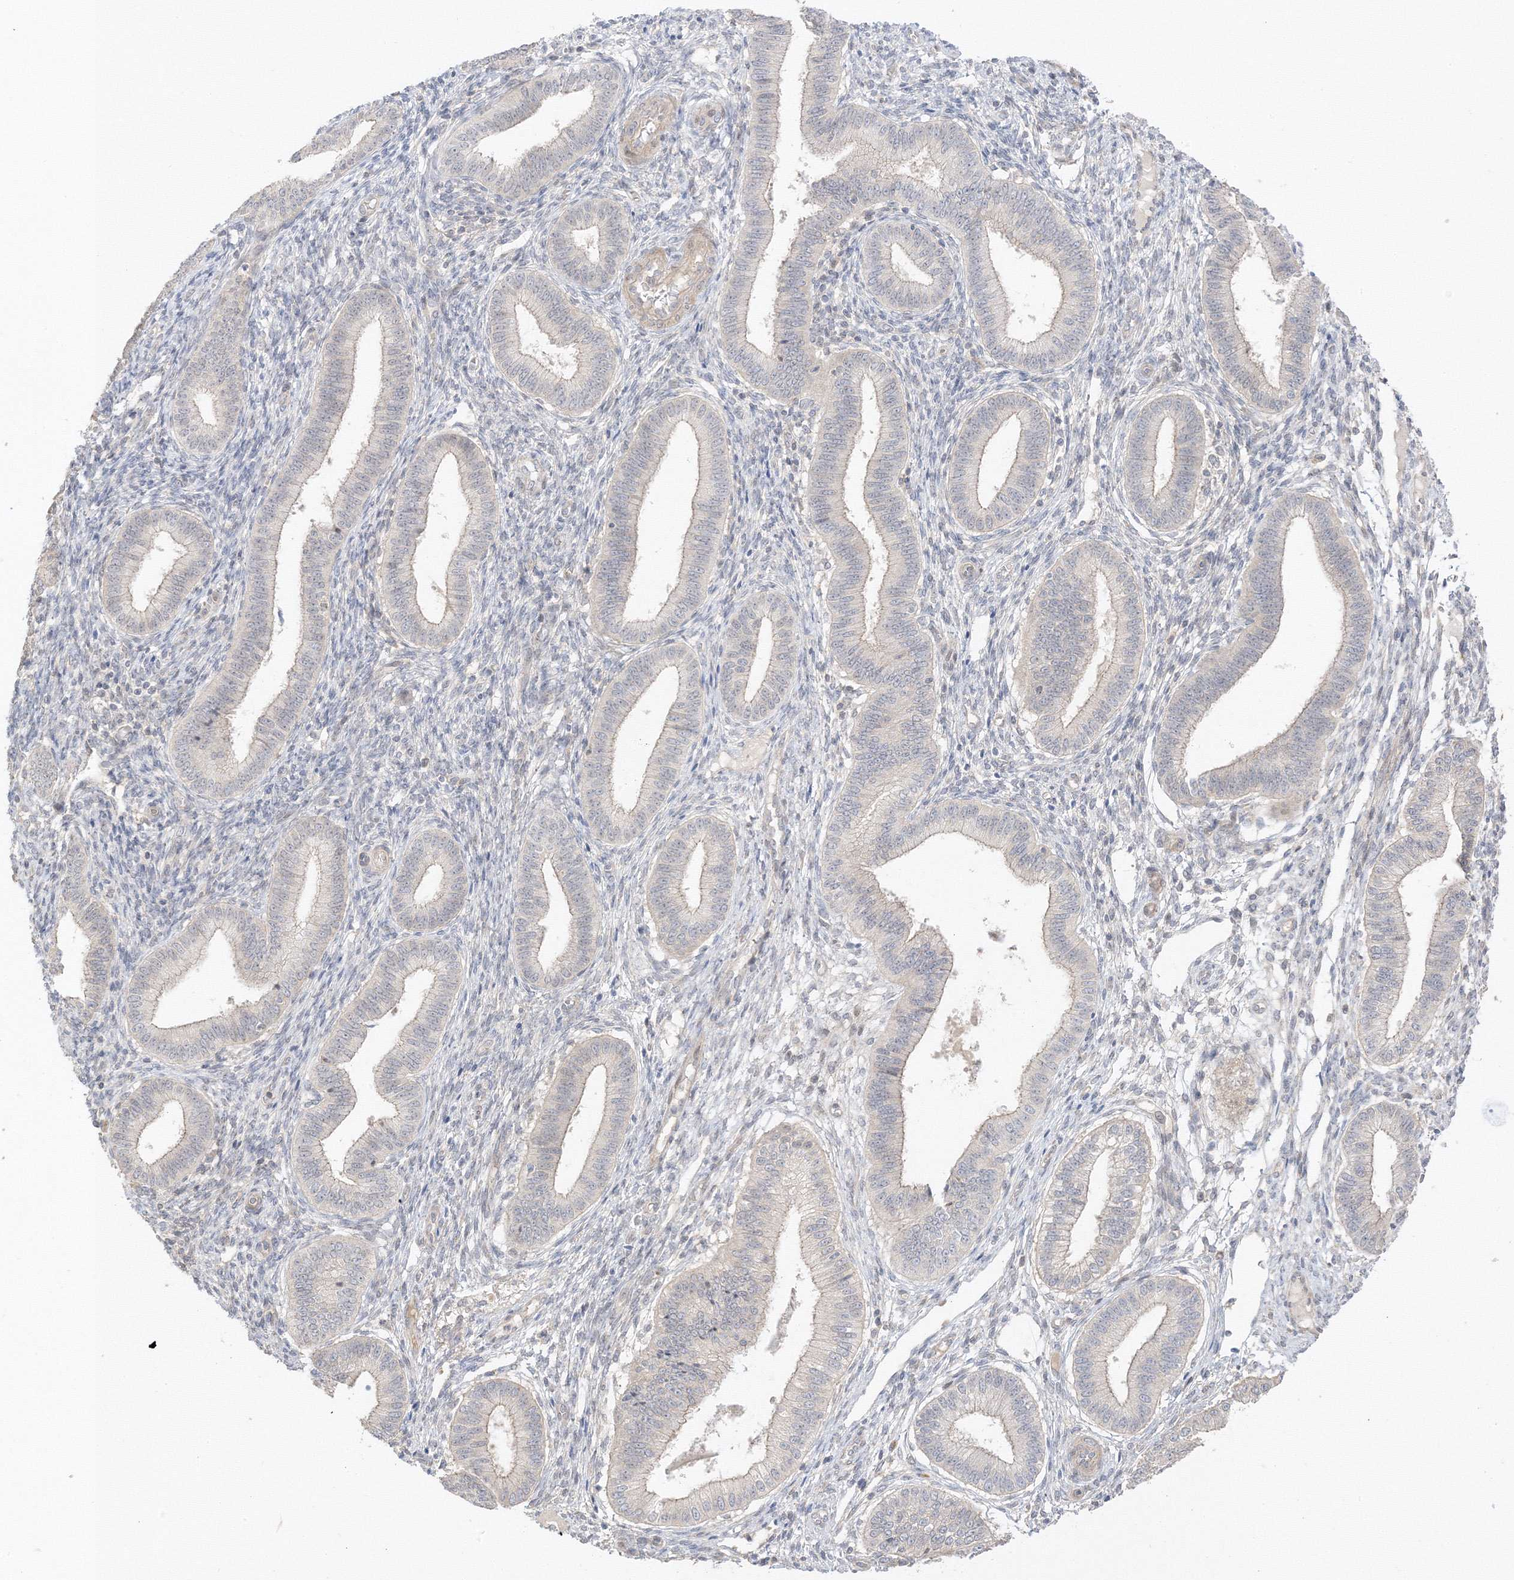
{"staining": {"intensity": "negative", "quantity": "none", "location": "none"}, "tissue": "endometrium", "cell_type": "Cells in endometrial stroma", "image_type": "normal", "snomed": [{"axis": "morphology", "description": "Normal tissue, NOS"}, {"axis": "topography", "description": "Endometrium"}], "caption": "An IHC micrograph of benign endometrium is shown. There is no staining in cells in endometrial stroma of endometrium.", "gene": "ETAA1", "patient": {"sex": "female", "age": 39}}